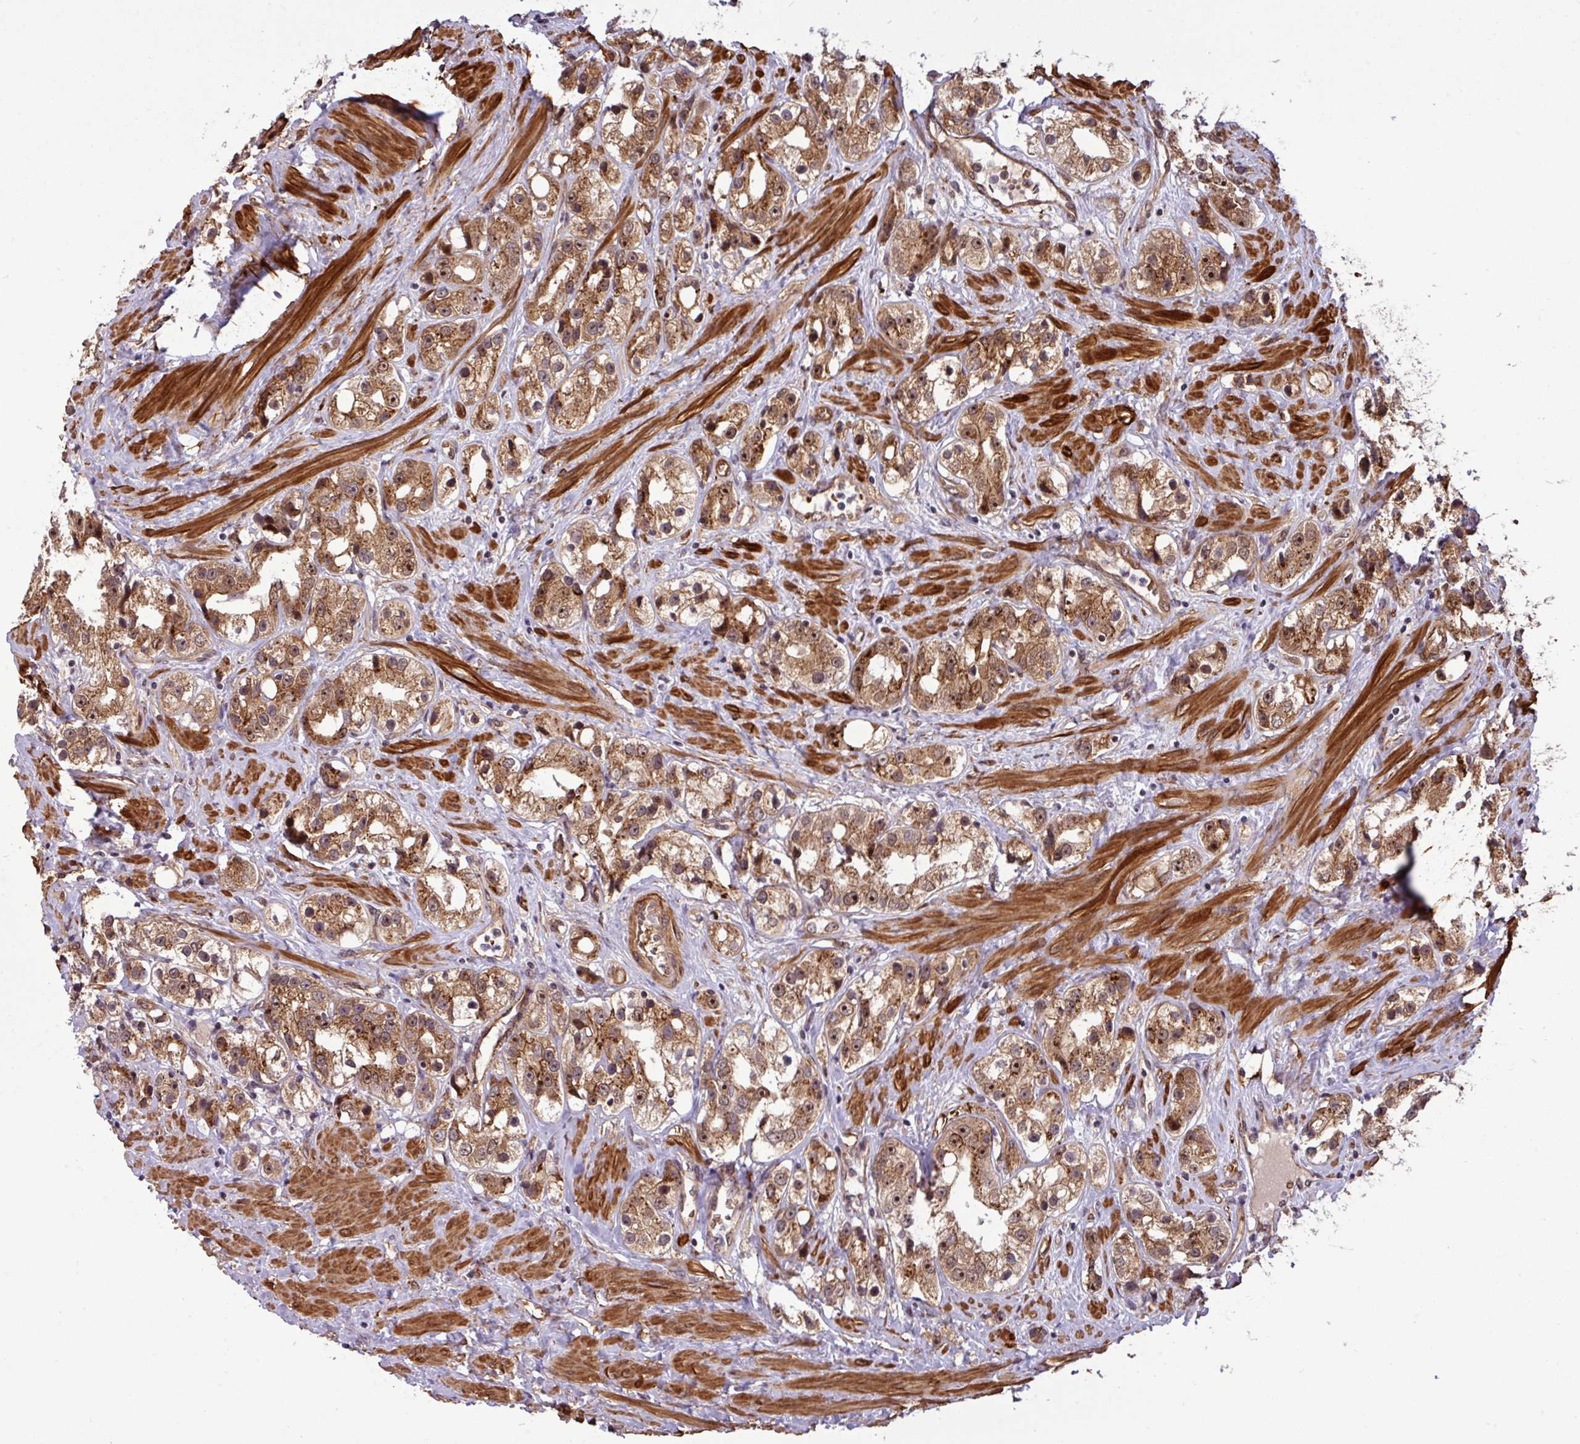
{"staining": {"intensity": "moderate", "quantity": ">75%", "location": "cytoplasmic/membranous,nuclear"}, "tissue": "prostate cancer", "cell_type": "Tumor cells", "image_type": "cancer", "snomed": [{"axis": "morphology", "description": "Adenocarcinoma, NOS"}, {"axis": "topography", "description": "Prostate"}], "caption": "About >75% of tumor cells in adenocarcinoma (prostate) exhibit moderate cytoplasmic/membranous and nuclear protein positivity as visualized by brown immunohistochemical staining.", "gene": "C7orf50", "patient": {"sex": "male", "age": 79}}